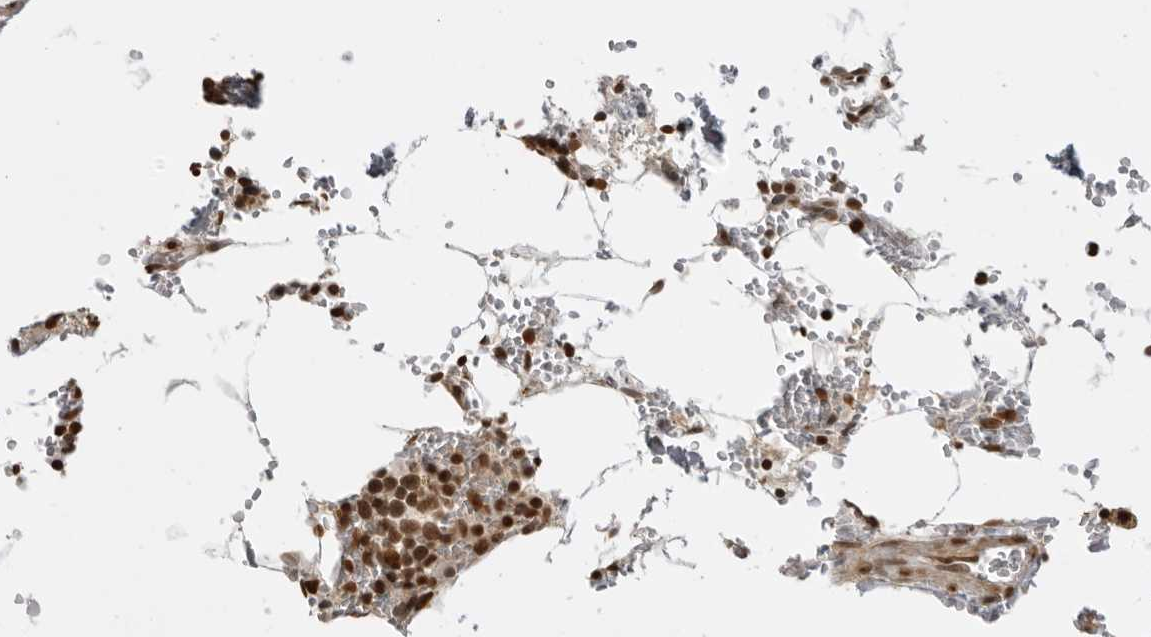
{"staining": {"intensity": "strong", "quantity": ">75%", "location": "nuclear"}, "tissue": "bone marrow", "cell_type": "Hematopoietic cells", "image_type": "normal", "snomed": [{"axis": "morphology", "description": "Normal tissue, NOS"}, {"axis": "topography", "description": "Bone marrow"}], "caption": "This micrograph shows unremarkable bone marrow stained with immunohistochemistry (IHC) to label a protein in brown. The nuclear of hematopoietic cells show strong positivity for the protein. Nuclei are counter-stained blue.", "gene": "RPA2", "patient": {"sex": "male", "age": 70}}